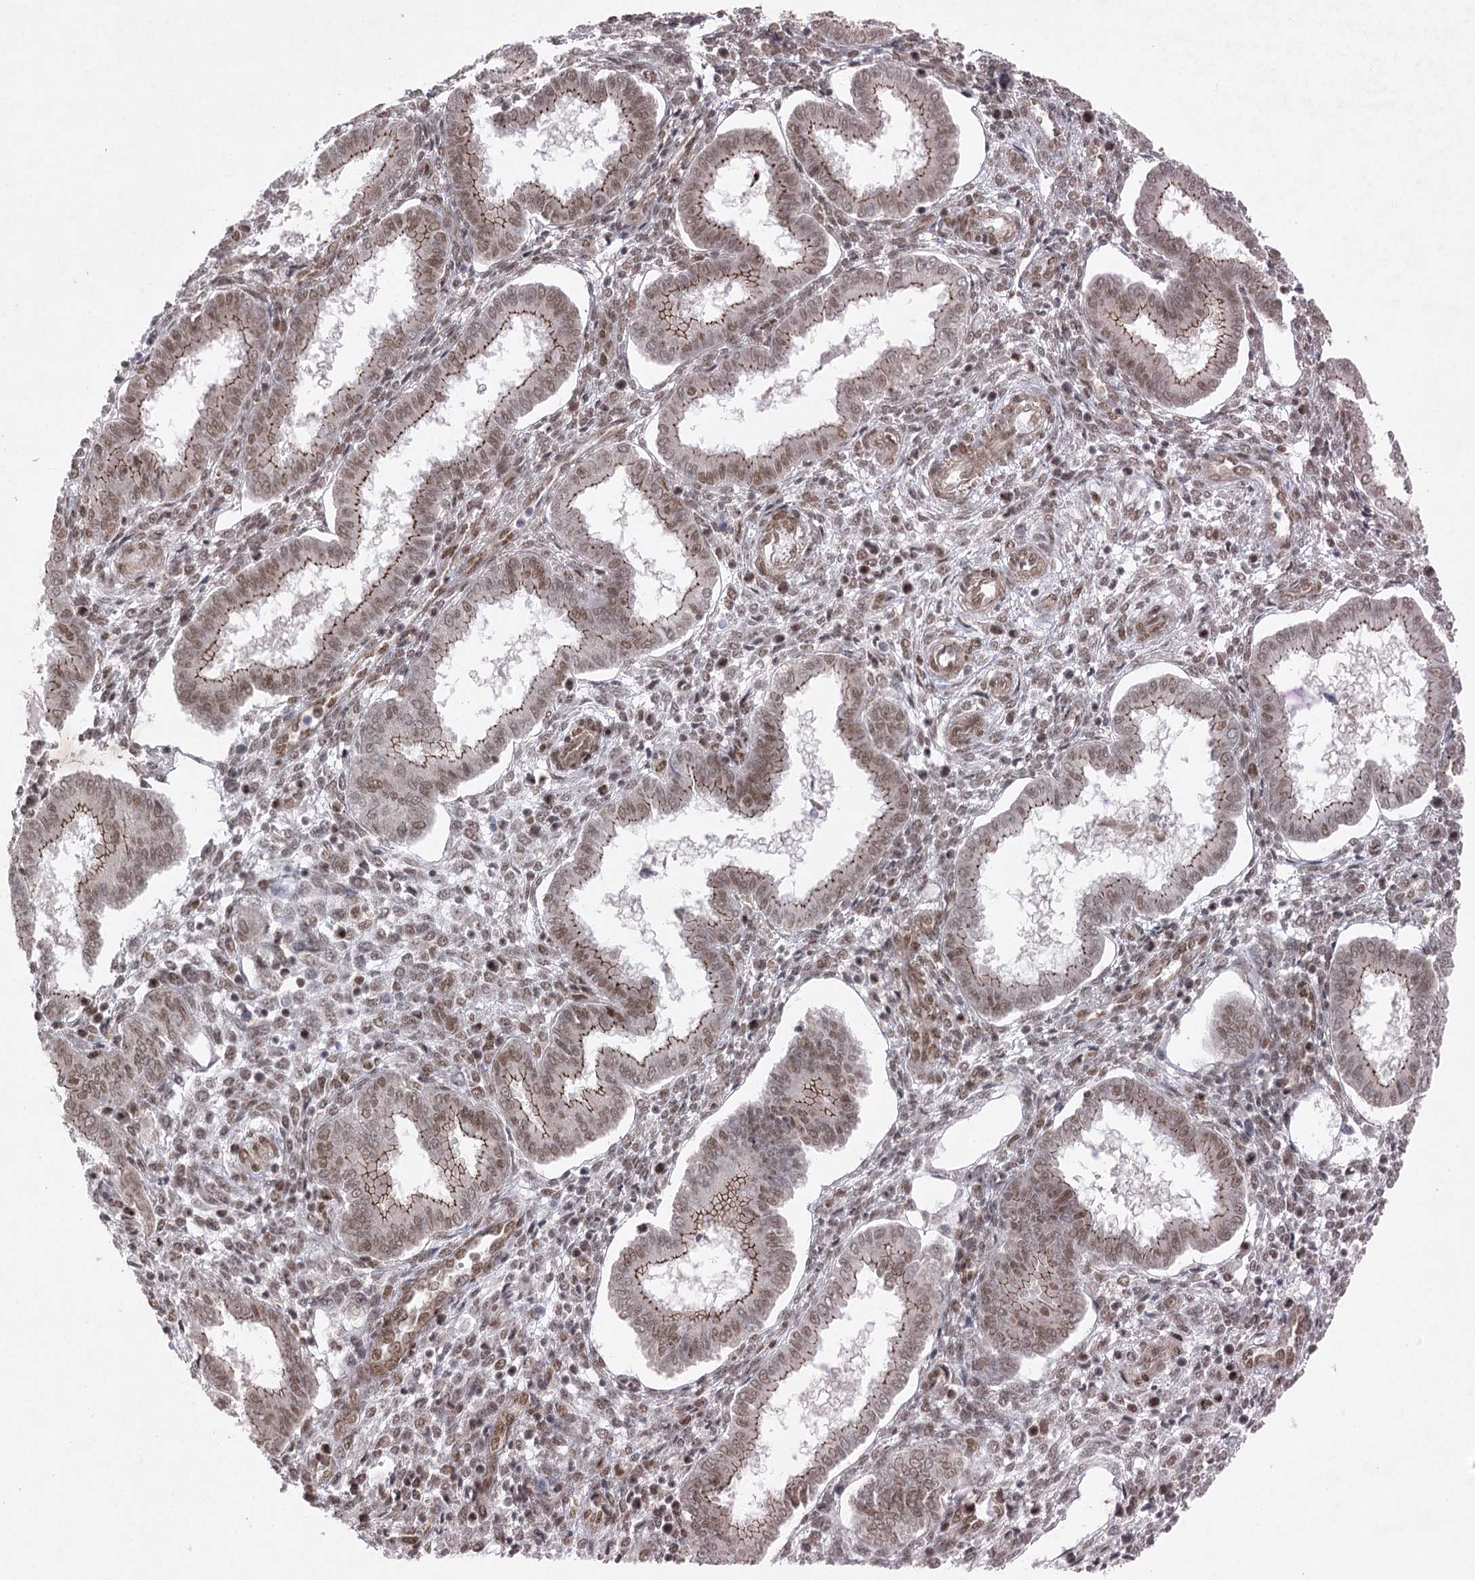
{"staining": {"intensity": "moderate", "quantity": "25%-75%", "location": "nuclear"}, "tissue": "endometrium", "cell_type": "Cells in endometrial stroma", "image_type": "normal", "snomed": [{"axis": "morphology", "description": "Normal tissue, NOS"}, {"axis": "topography", "description": "Endometrium"}], "caption": "IHC image of unremarkable endometrium: human endometrium stained using IHC shows medium levels of moderate protein expression localized specifically in the nuclear of cells in endometrial stroma, appearing as a nuclear brown color.", "gene": "ZCCHC8", "patient": {"sex": "female", "age": 24}}